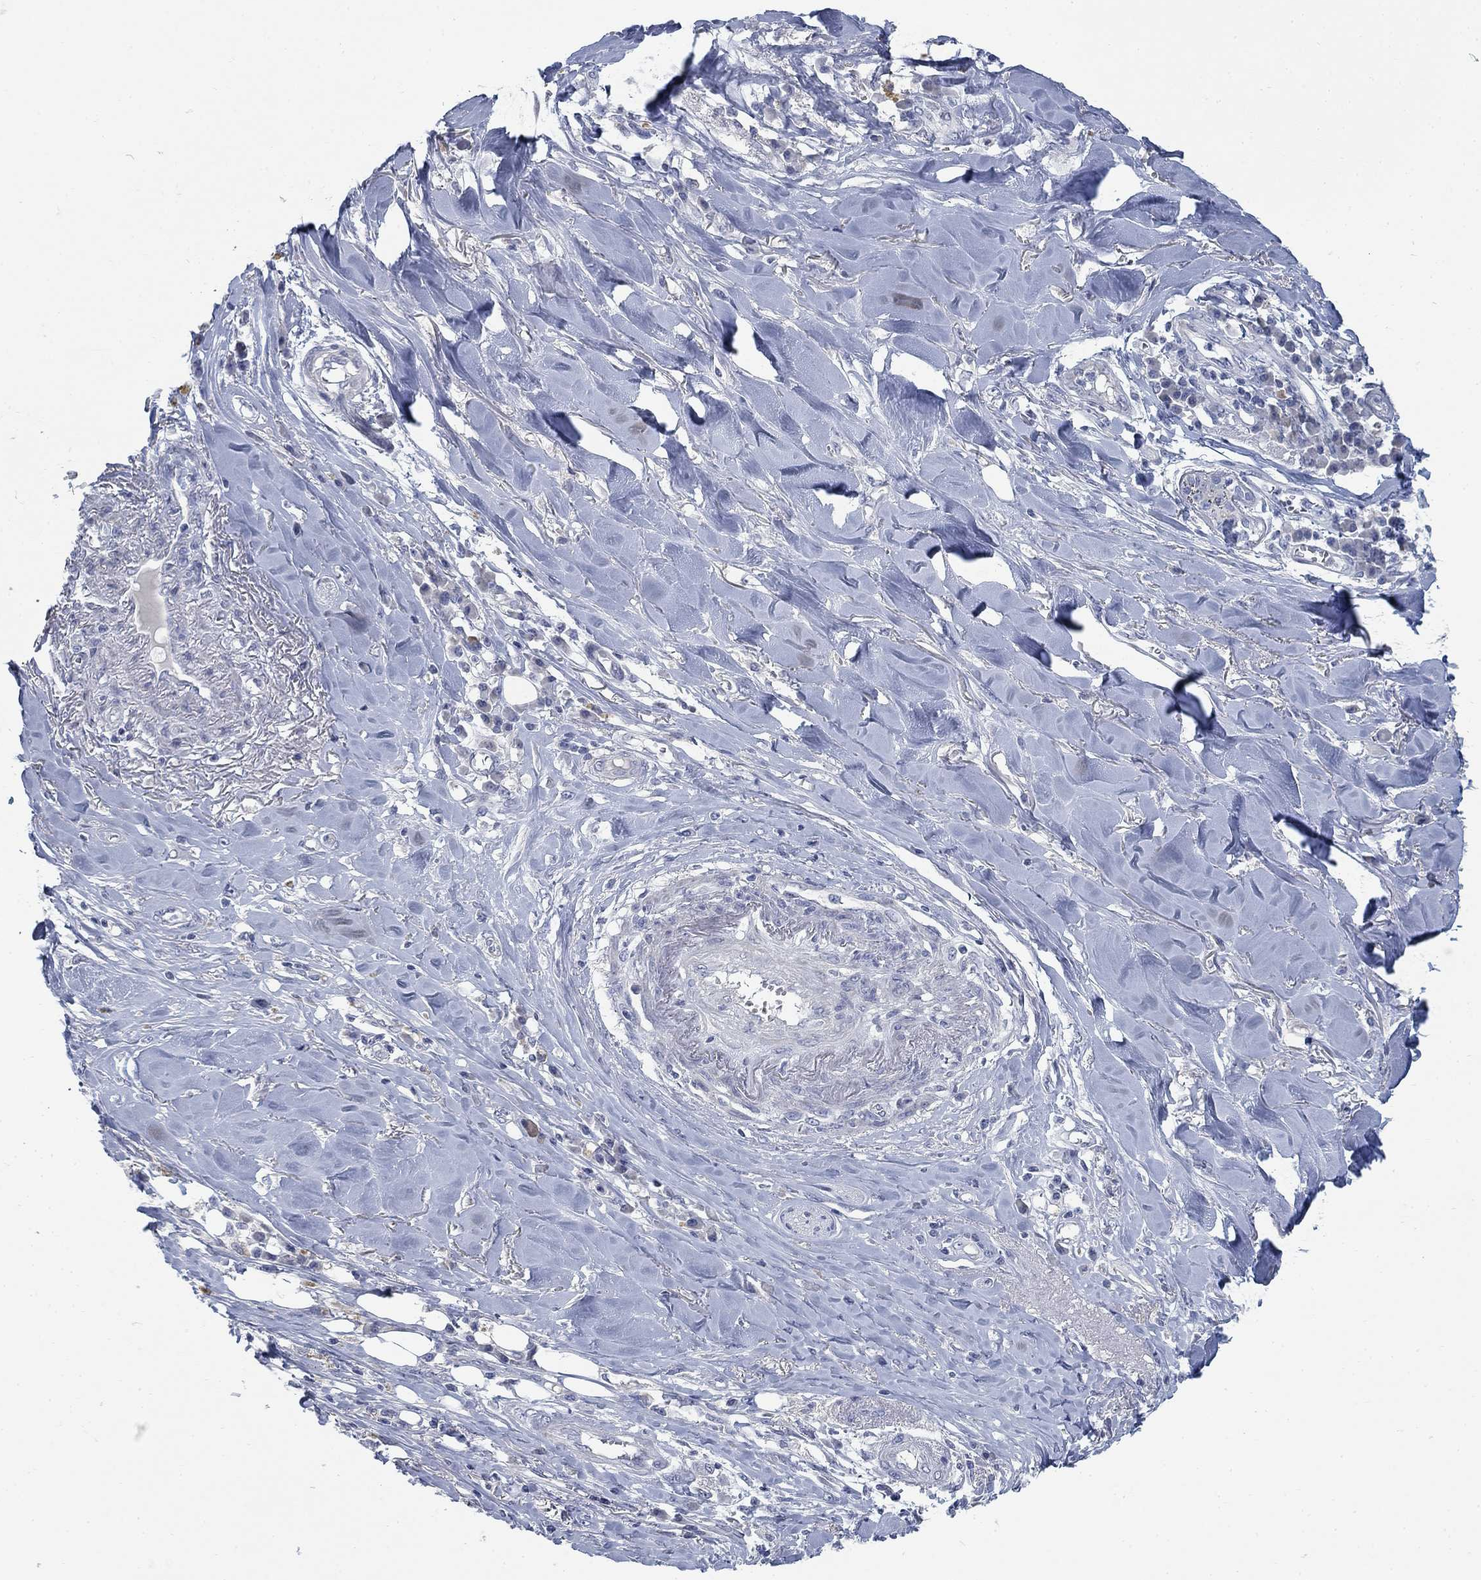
{"staining": {"intensity": "negative", "quantity": "none", "location": "none"}, "tissue": "skin cancer", "cell_type": "Tumor cells", "image_type": "cancer", "snomed": [{"axis": "morphology", "description": "Squamous cell carcinoma, NOS"}, {"axis": "topography", "description": "Skin"}], "caption": "Squamous cell carcinoma (skin) stained for a protein using immunohistochemistry (IHC) demonstrates no expression tumor cells.", "gene": "DNER", "patient": {"sex": "male", "age": 82}}